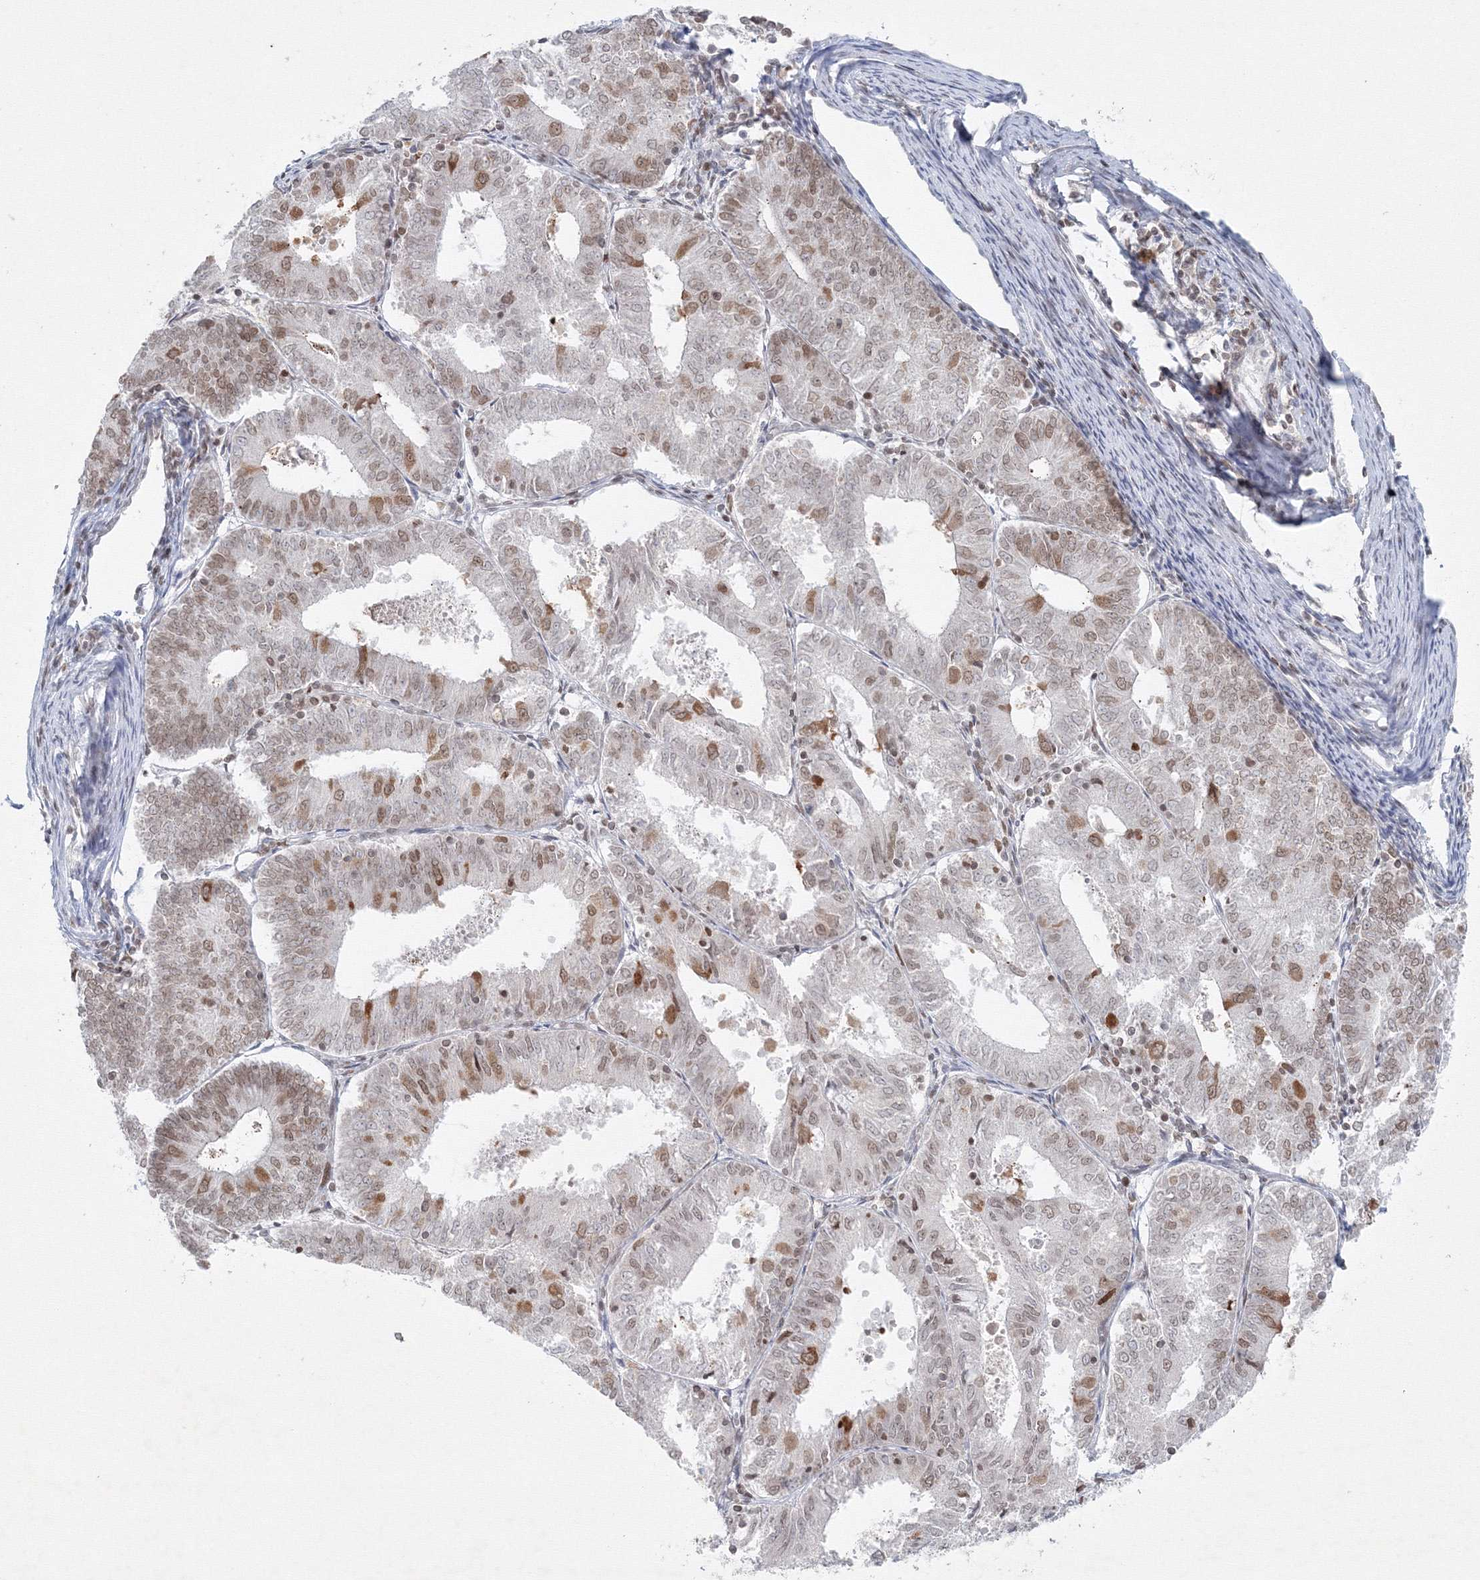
{"staining": {"intensity": "weak", "quantity": "25%-75%", "location": "nuclear"}, "tissue": "endometrial cancer", "cell_type": "Tumor cells", "image_type": "cancer", "snomed": [{"axis": "morphology", "description": "Adenocarcinoma, NOS"}, {"axis": "topography", "description": "Endometrium"}], "caption": "Brown immunohistochemical staining in endometrial cancer (adenocarcinoma) shows weak nuclear positivity in about 25%-75% of tumor cells.", "gene": "KIF4A", "patient": {"sex": "female", "age": 57}}